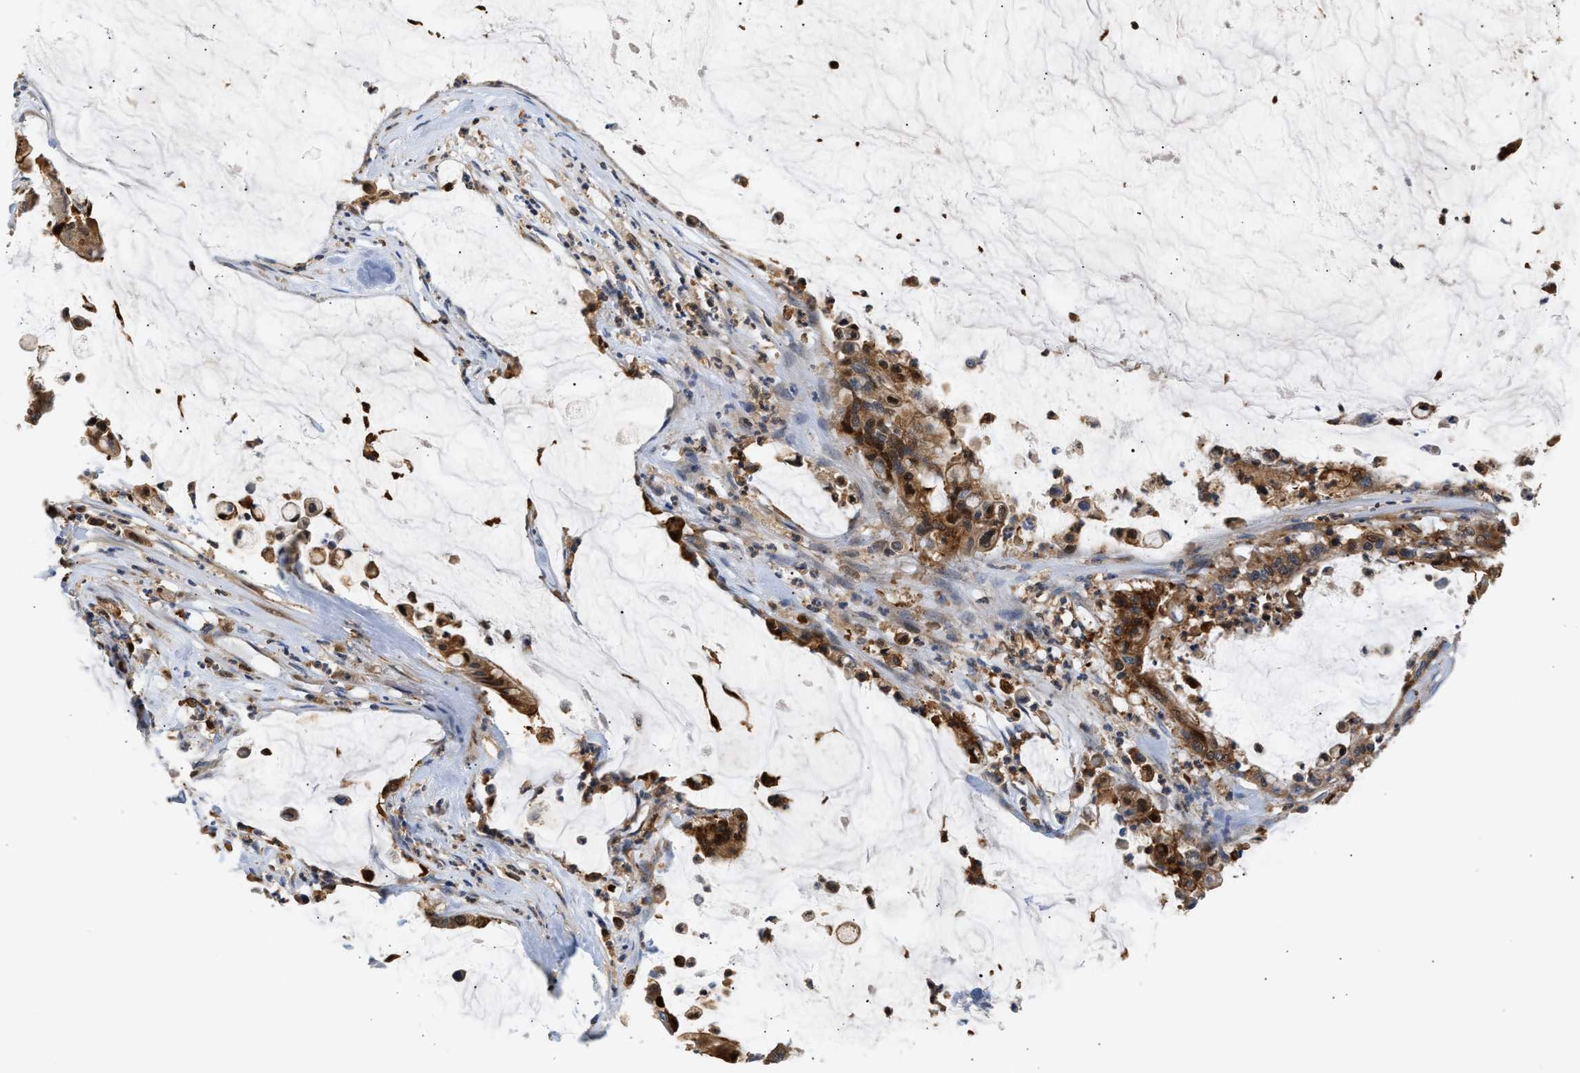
{"staining": {"intensity": "moderate", "quantity": ">75%", "location": "cytoplasmic/membranous"}, "tissue": "pancreatic cancer", "cell_type": "Tumor cells", "image_type": "cancer", "snomed": [{"axis": "morphology", "description": "Adenocarcinoma, NOS"}, {"axis": "topography", "description": "Pancreas"}], "caption": "The micrograph reveals staining of pancreatic cancer (adenocarcinoma), revealing moderate cytoplasmic/membranous protein expression (brown color) within tumor cells. The protein of interest is stained brown, and the nuclei are stained in blue (DAB (3,3'-diaminobenzidine) IHC with brightfield microscopy, high magnification).", "gene": "SLIT2", "patient": {"sex": "male", "age": 41}}